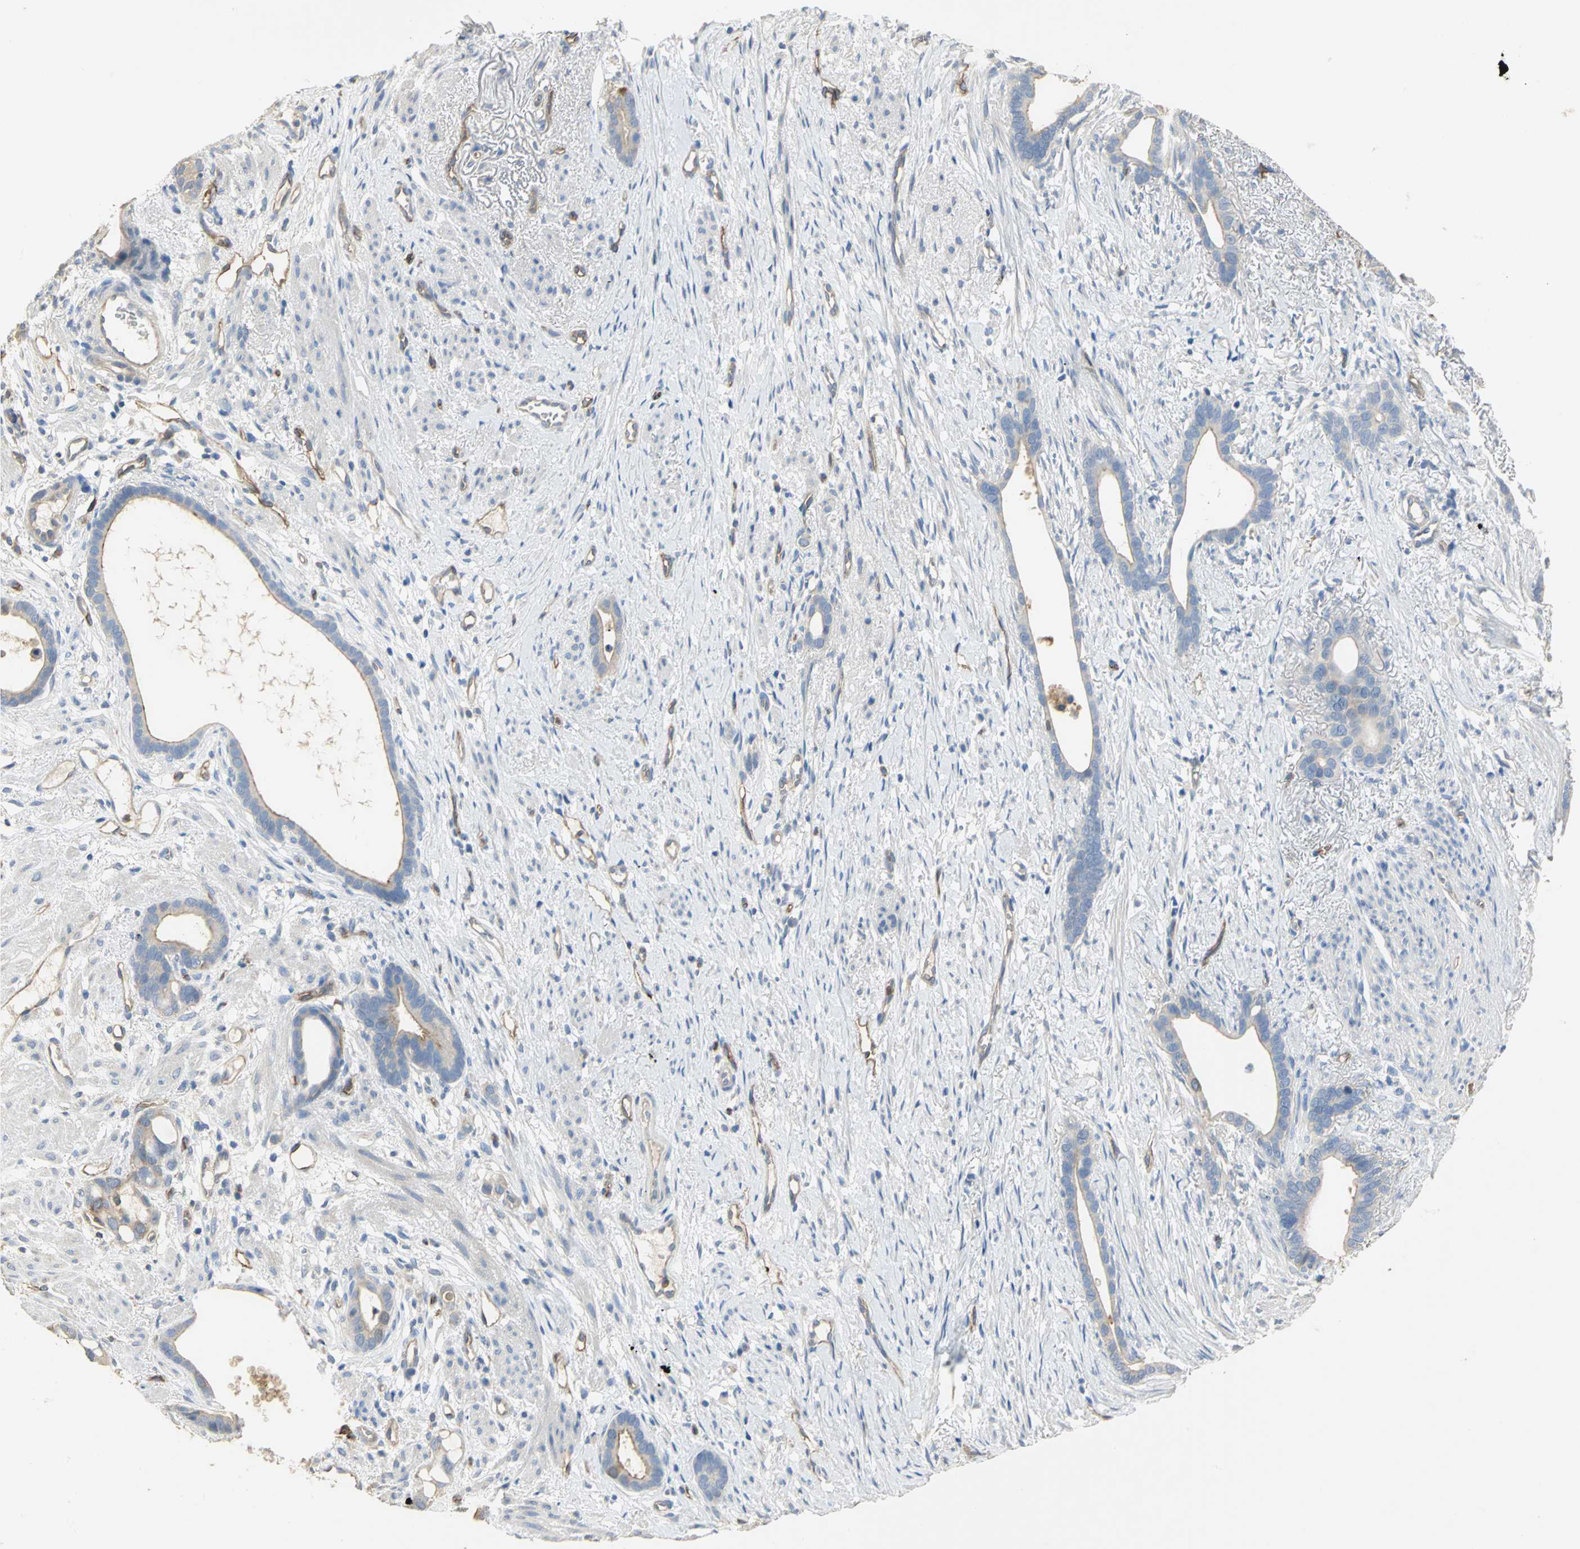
{"staining": {"intensity": "weak", "quantity": "25%-75%", "location": "cytoplasmic/membranous"}, "tissue": "stomach cancer", "cell_type": "Tumor cells", "image_type": "cancer", "snomed": [{"axis": "morphology", "description": "Adenocarcinoma, NOS"}, {"axis": "topography", "description": "Stomach"}], "caption": "Adenocarcinoma (stomach) stained with IHC reveals weak cytoplasmic/membranous positivity in approximately 25%-75% of tumor cells. (DAB (3,3'-diaminobenzidine) IHC, brown staining for protein, blue staining for nuclei).", "gene": "DLGAP5", "patient": {"sex": "female", "age": 75}}